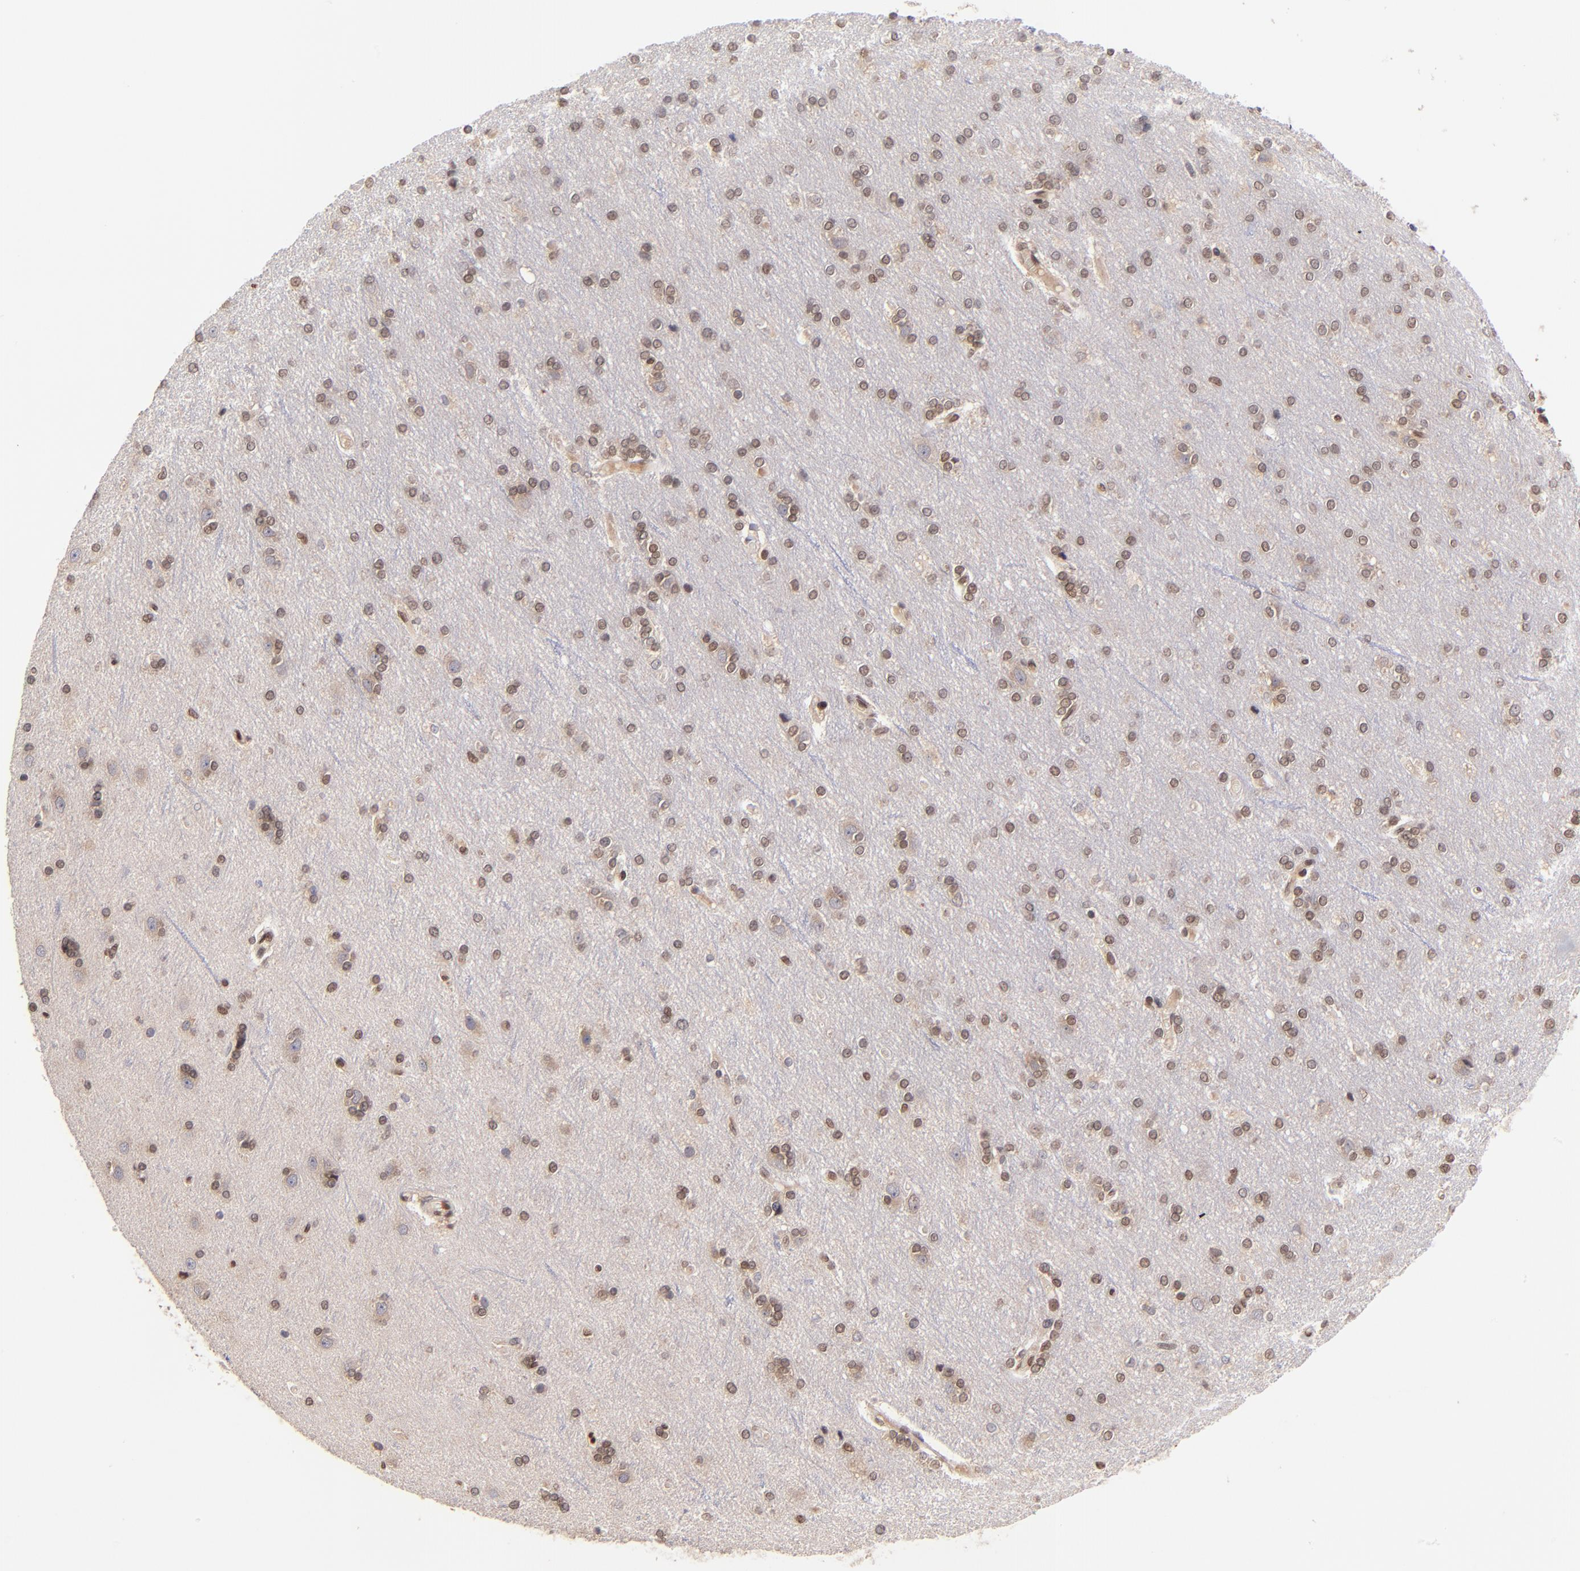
{"staining": {"intensity": "moderate", "quantity": "25%-75%", "location": "nuclear"}, "tissue": "cerebral cortex", "cell_type": "Endothelial cells", "image_type": "normal", "snomed": [{"axis": "morphology", "description": "Normal tissue, NOS"}, {"axis": "topography", "description": "Cerebral cortex"}], "caption": "Endothelial cells display medium levels of moderate nuclear positivity in about 25%-75% of cells in benign cerebral cortex.", "gene": "WDR25", "patient": {"sex": "female", "age": 54}}